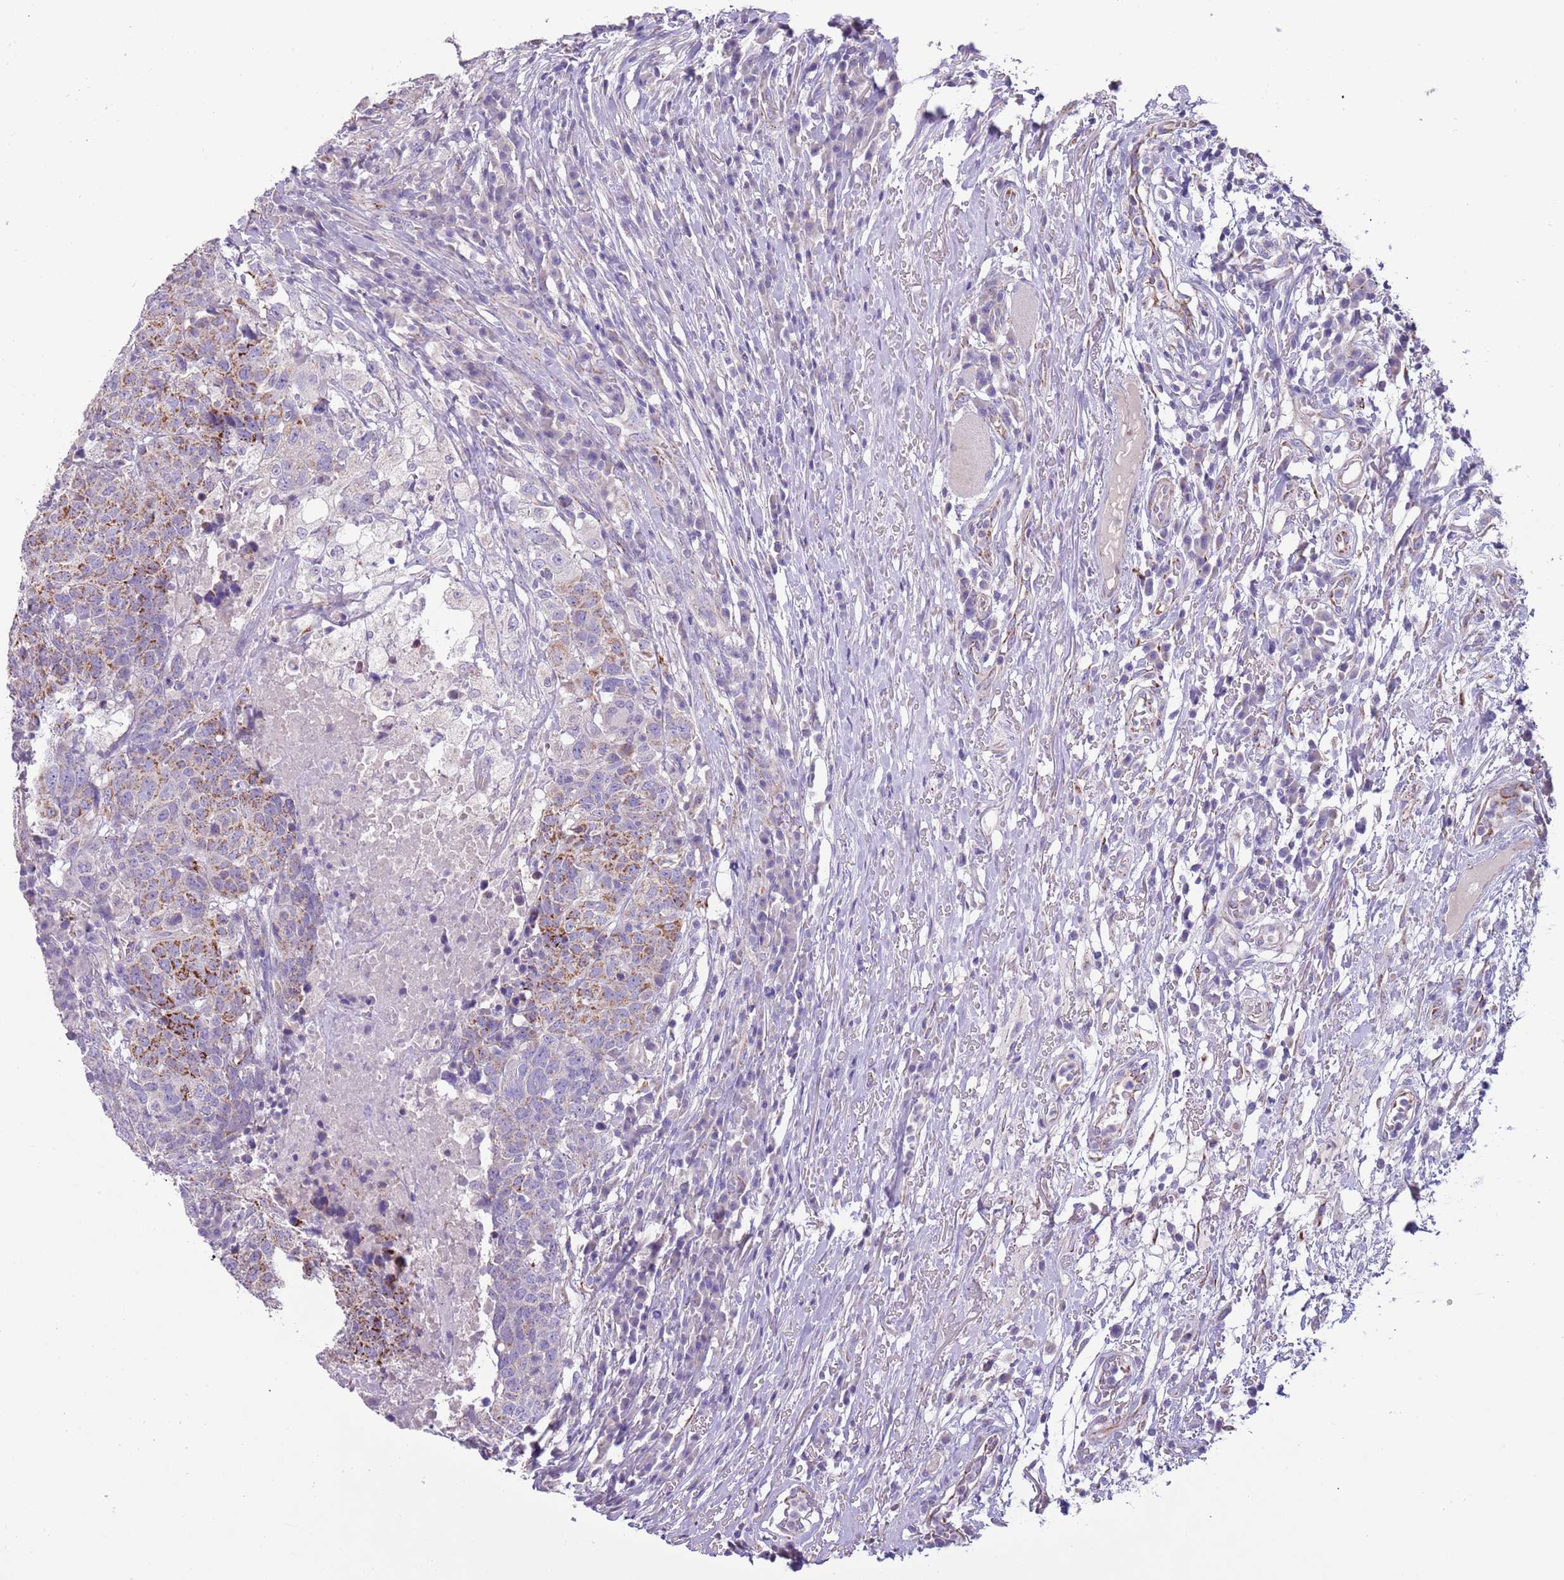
{"staining": {"intensity": "moderate", "quantity": ">75%", "location": "cytoplasmic/membranous"}, "tissue": "head and neck cancer", "cell_type": "Tumor cells", "image_type": "cancer", "snomed": [{"axis": "morphology", "description": "Normal tissue, NOS"}, {"axis": "morphology", "description": "Squamous cell carcinoma, NOS"}, {"axis": "topography", "description": "Skeletal muscle"}, {"axis": "topography", "description": "Vascular tissue"}, {"axis": "topography", "description": "Peripheral nerve tissue"}, {"axis": "topography", "description": "Head-Neck"}], "caption": "The micrograph demonstrates a brown stain indicating the presence of a protein in the cytoplasmic/membranous of tumor cells in head and neck squamous cell carcinoma.", "gene": "RNF222", "patient": {"sex": "male", "age": 66}}